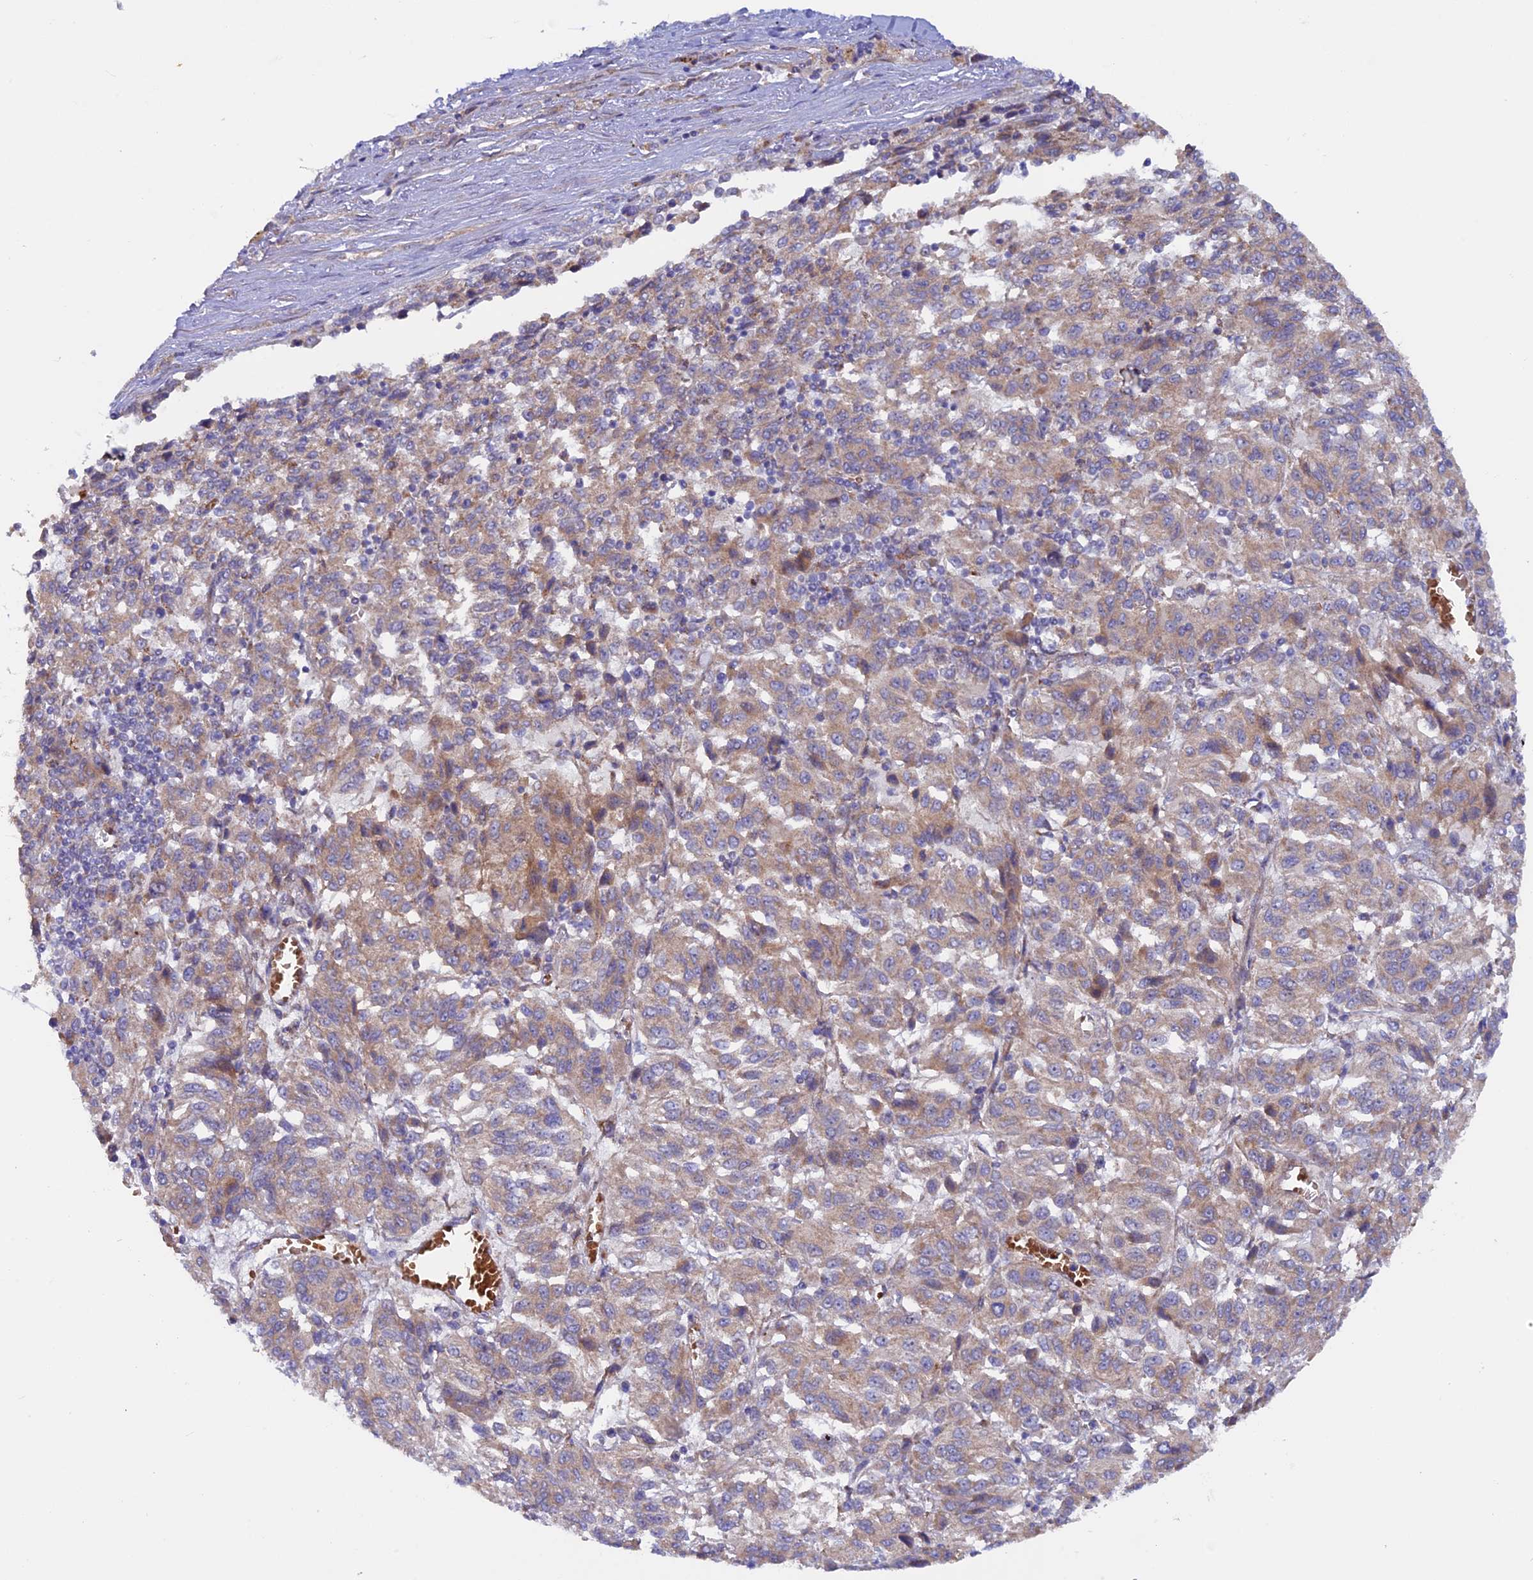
{"staining": {"intensity": "moderate", "quantity": "25%-75%", "location": "cytoplasmic/membranous"}, "tissue": "melanoma", "cell_type": "Tumor cells", "image_type": "cancer", "snomed": [{"axis": "morphology", "description": "Malignant melanoma, Metastatic site"}, {"axis": "topography", "description": "Lung"}], "caption": "The immunohistochemical stain shows moderate cytoplasmic/membranous expression in tumor cells of melanoma tissue.", "gene": "DUS3L", "patient": {"sex": "male", "age": 64}}